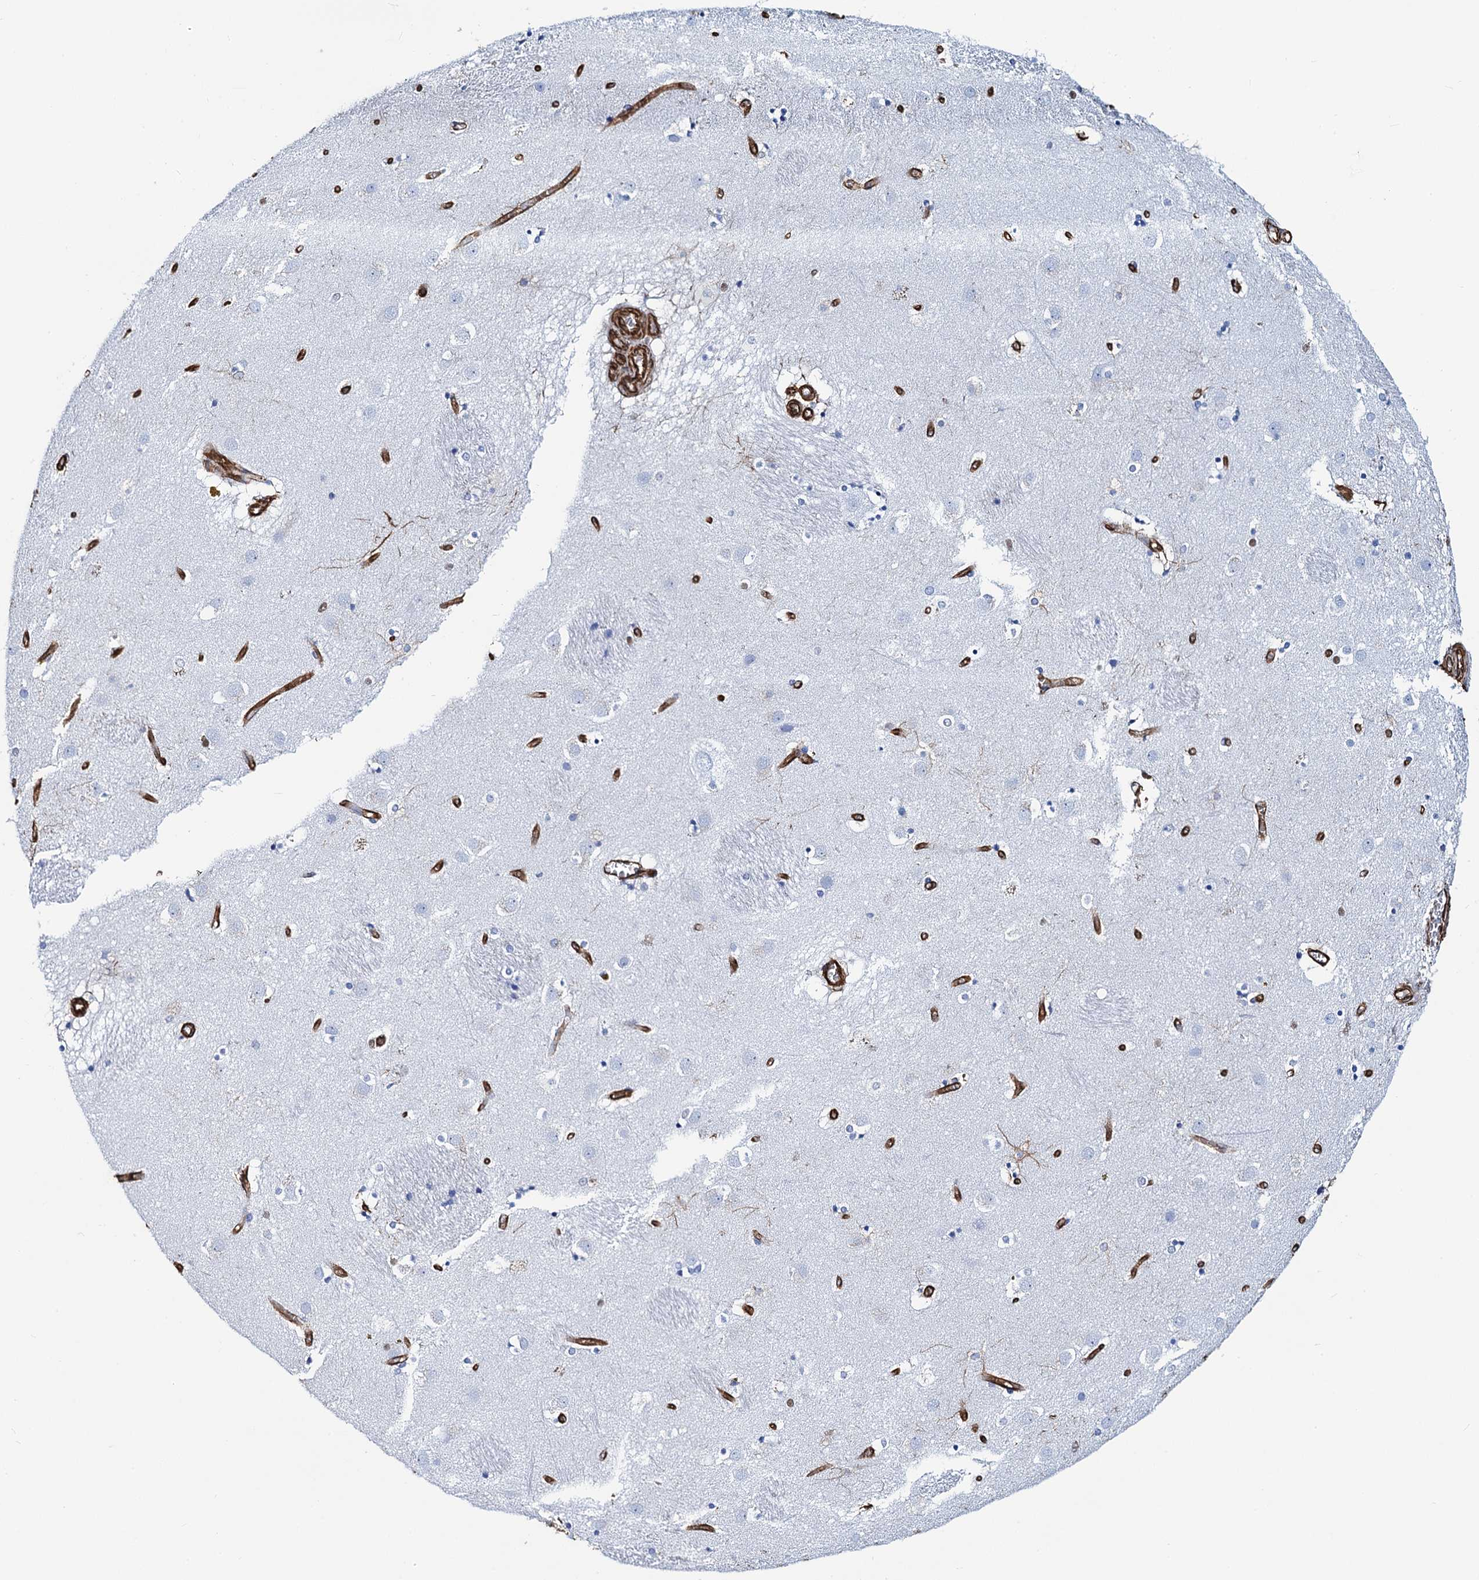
{"staining": {"intensity": "negative", "quantity": "none", "location": "none"}, "tissue": "caudate", "cell_type": "Glial cells", "image_type": "normal", "snomed": [{"axis": "morphology", "description": "Normal tissue, NOS"}, {"axis": "topography", "description": "Lateral ventricle wall"}], "caption": "Image shows no protein positivity in glial cells of normal caudate. (IHC, brightfield microscopy, high magnification).", "gene": "PGM2", "patient": {"sex": "male", "age": 70}}